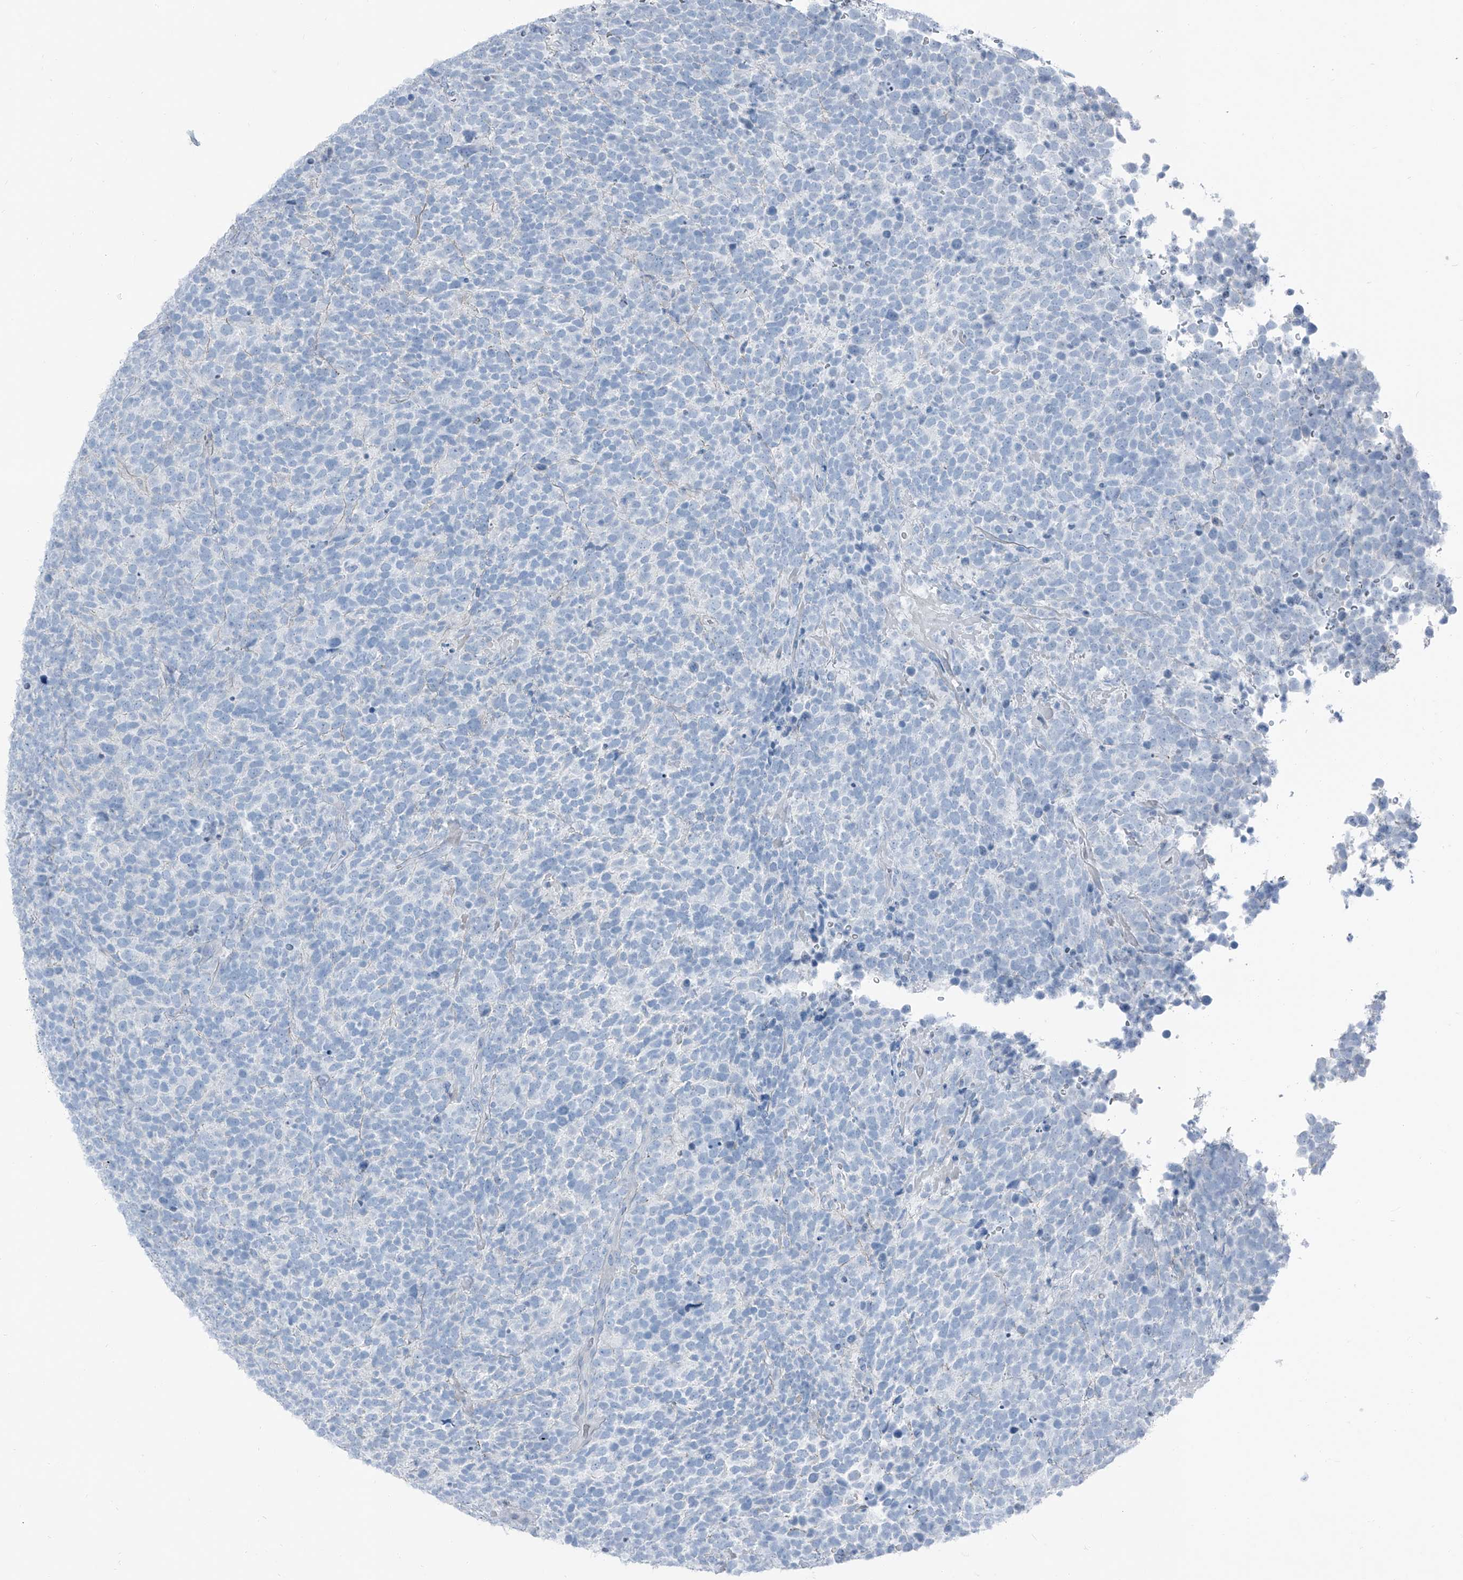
{"staining": {"intensity": "negative", "quantity": "none", "location": "none"}, "tissue": "urothelial cancer", "cell_type": "Tumor cells", "image_type": "cancer", "snomed": [{"axis": "morphology", "description": "Urothelial carcinoma, High grade"}, {"axis": "topography", "description": "Urinary bladder"}], "caption": "Immunohistochemistry (IHC) of human urothelial carcinoma (high-grade) reveals no positivity in tumor cells.", "gene": "RGN", "patient": {"sex": "female", "age": 82}}